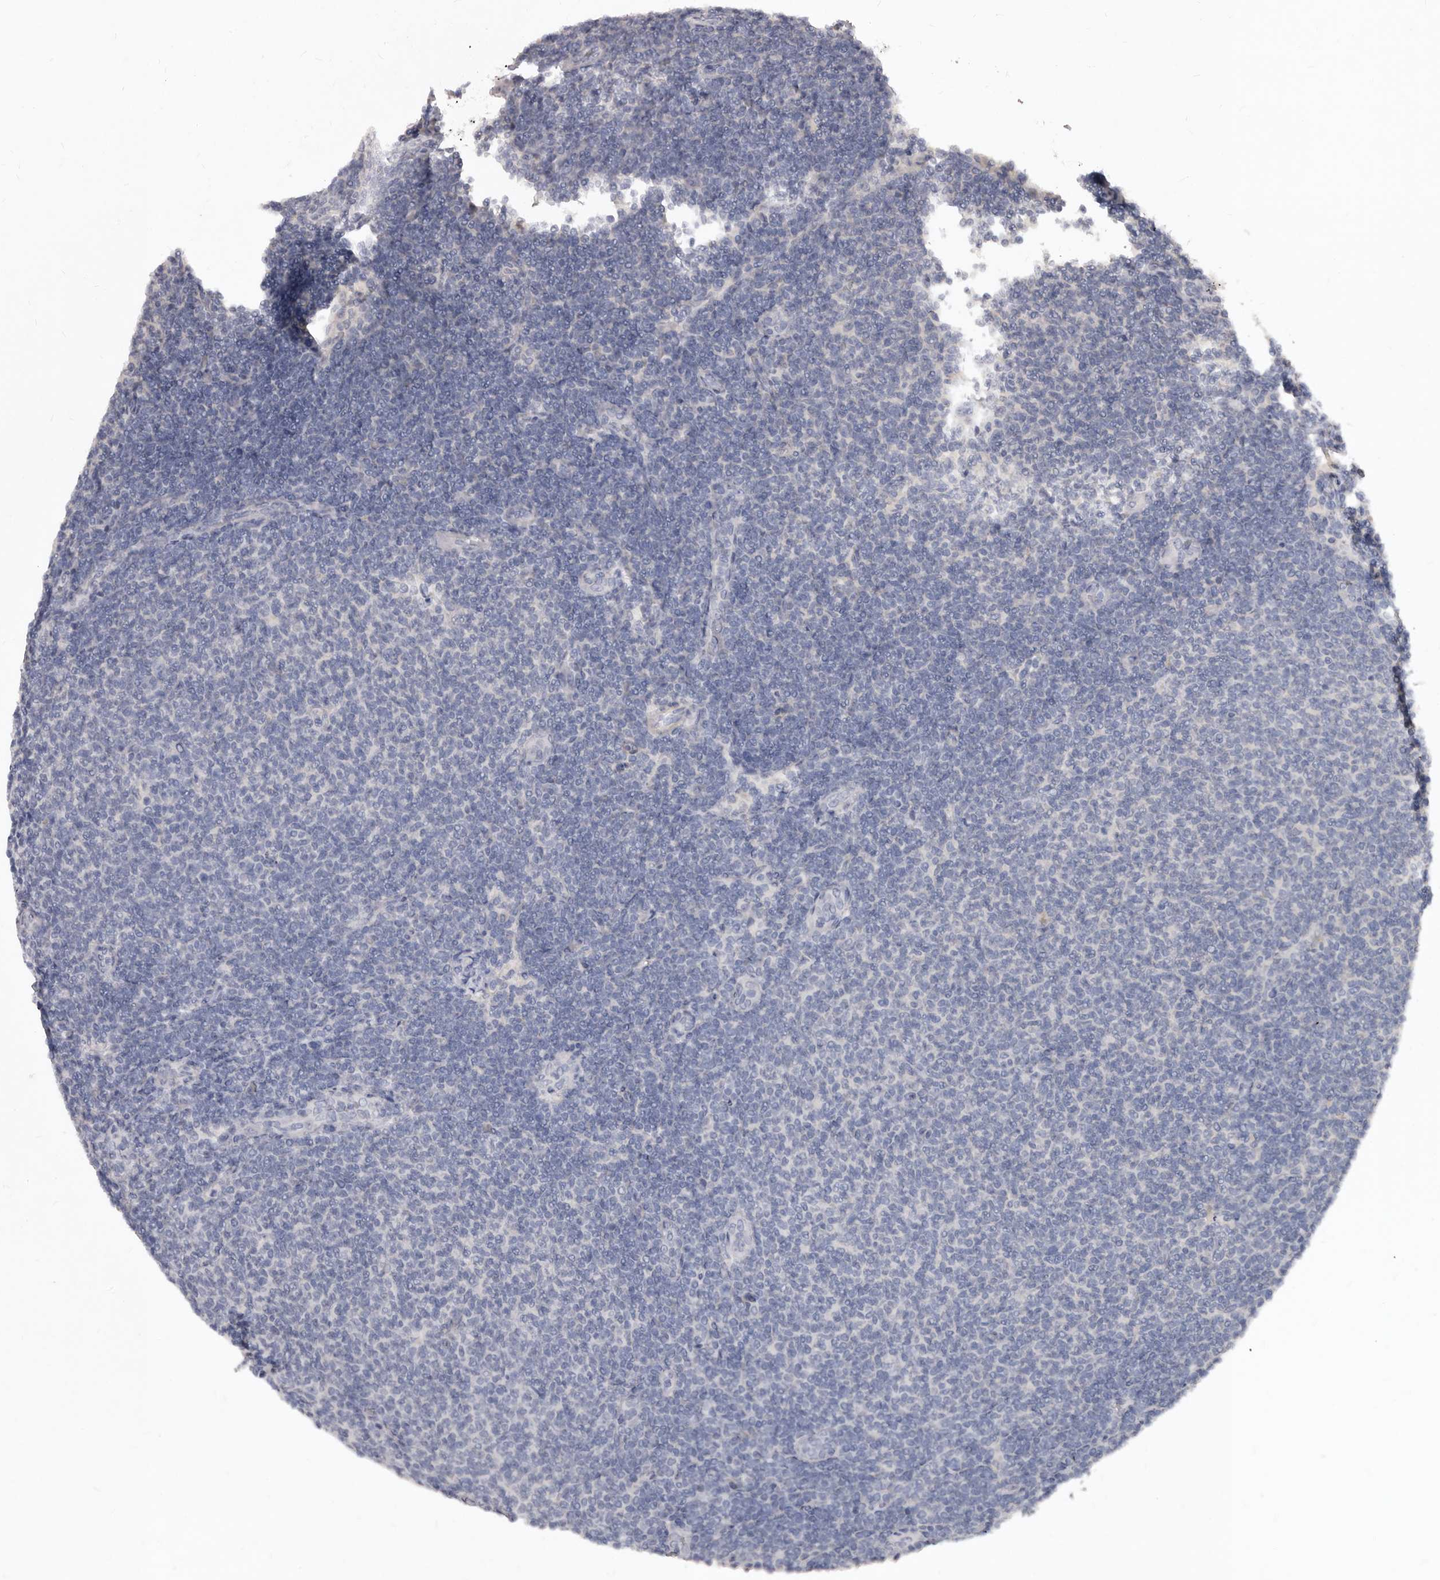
{"staining": {"intensity": "negative", "quantity": "none", "location": "none"}, "tissue": "lymphoma", "cell_type": "Tumor cells", "image_type": "cancer", "snomed": [{"axis": "morphology", "description": "Malignant lymphoma, non-Hodgkin's type, Low grade"}, {"axis": "topography", "description": "Lymph node"}], "caption": "Immunohistochemical staining of human lymphoma shows no significant expression in tumor cells.", "gene": "GPRC5C", "patient": {"sex": "male", "age": 66}}